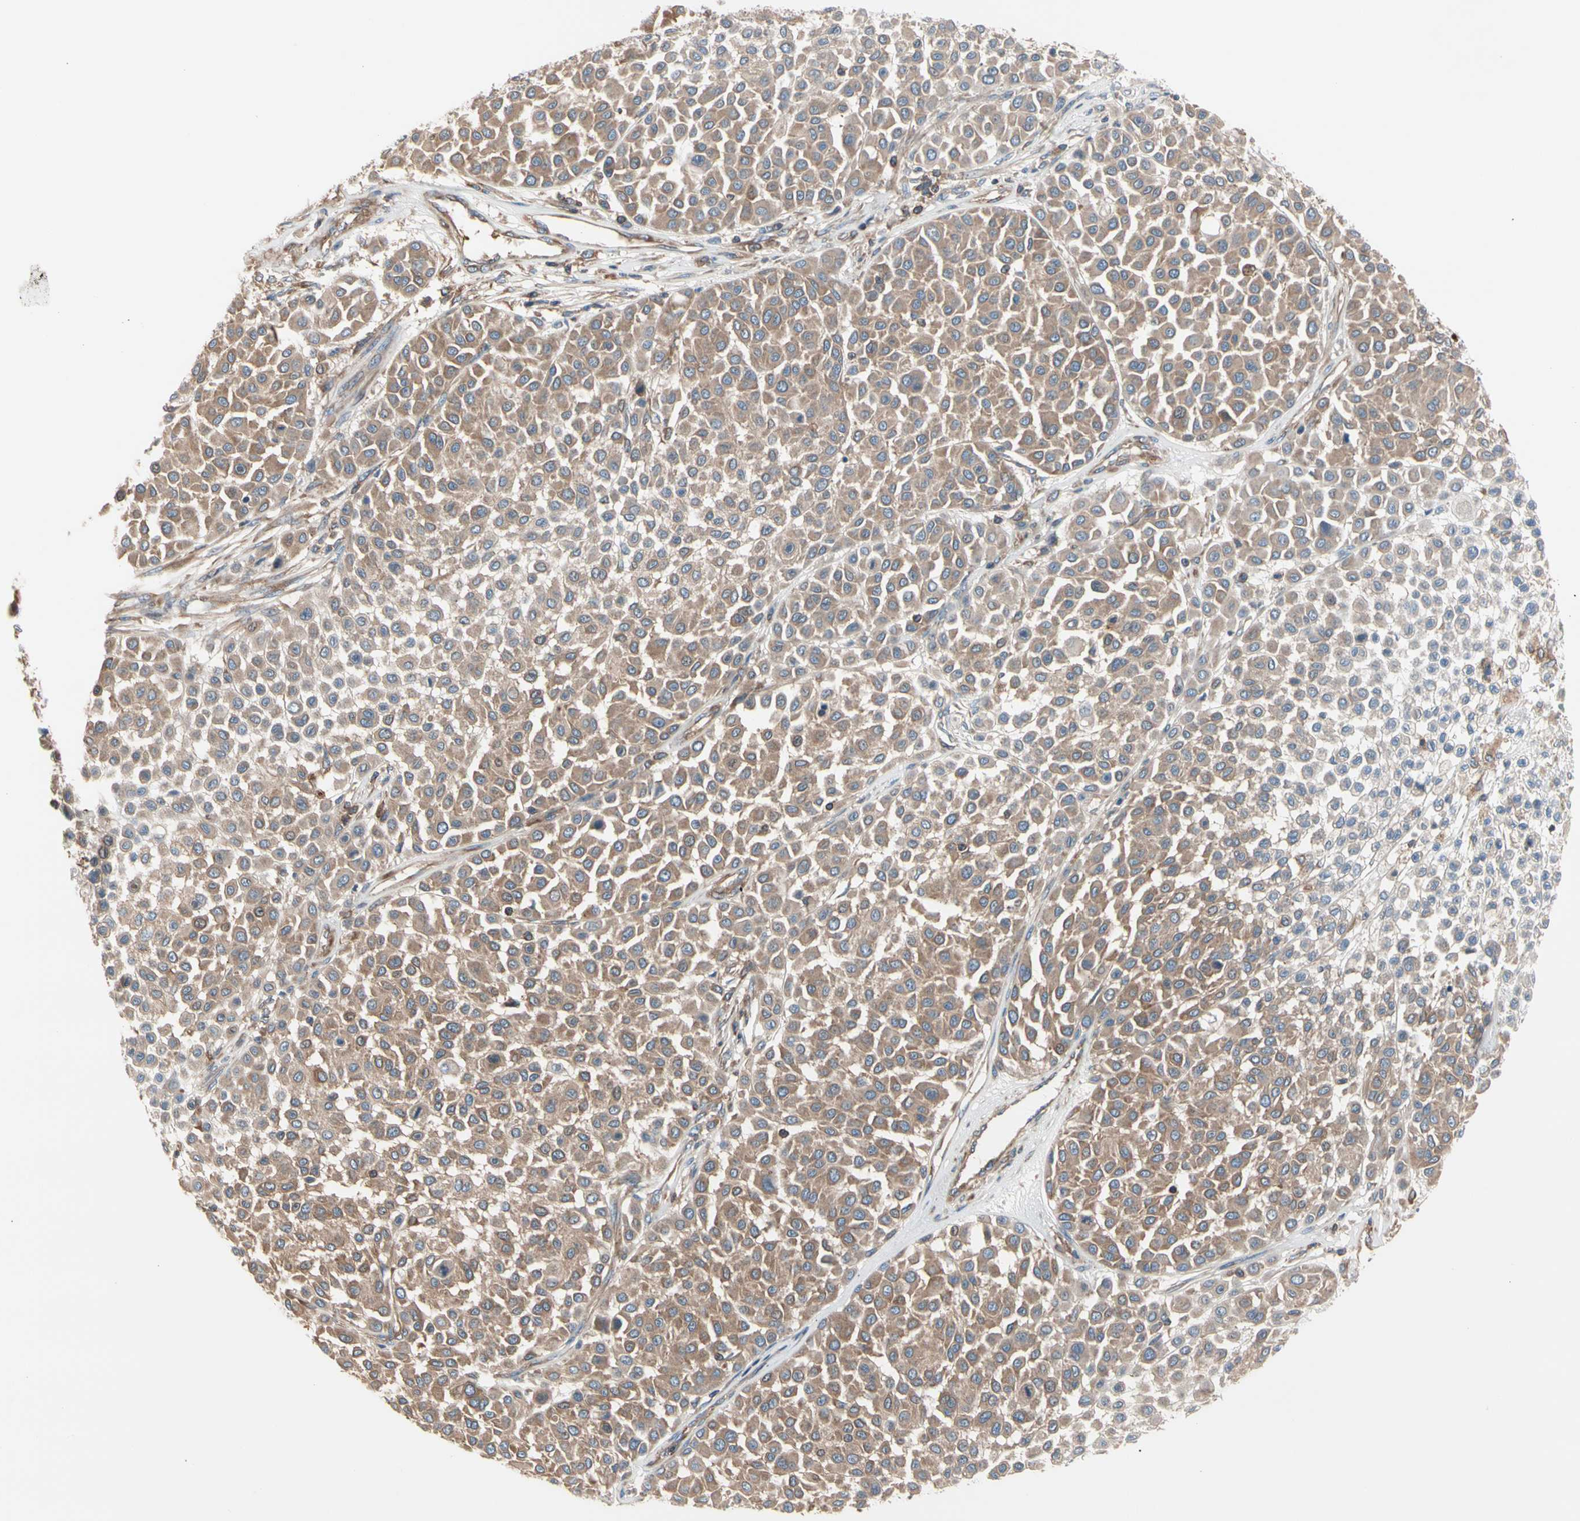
{"staining": {"intensity": "moderate", "quantity": ">75%", "location": "cytoplasmic/membranous"}, "tissue": "melanoma", "cell_type": "Tumor cells", "image_type": "cancer", "snomed": [{"axis": "morphology", "description": "Malignant melanoma, Metastatic site"}, {"axis": "topography", "description": "Soft tissue"}], "caption": "Immunohistochemical staining of human melanoma reveals moderate cytoplasmic/membranous protein expression in approximately >75% of tumor cells.", "gene": "ROCK1", "patient": {"sex": "male", "age": 41}}